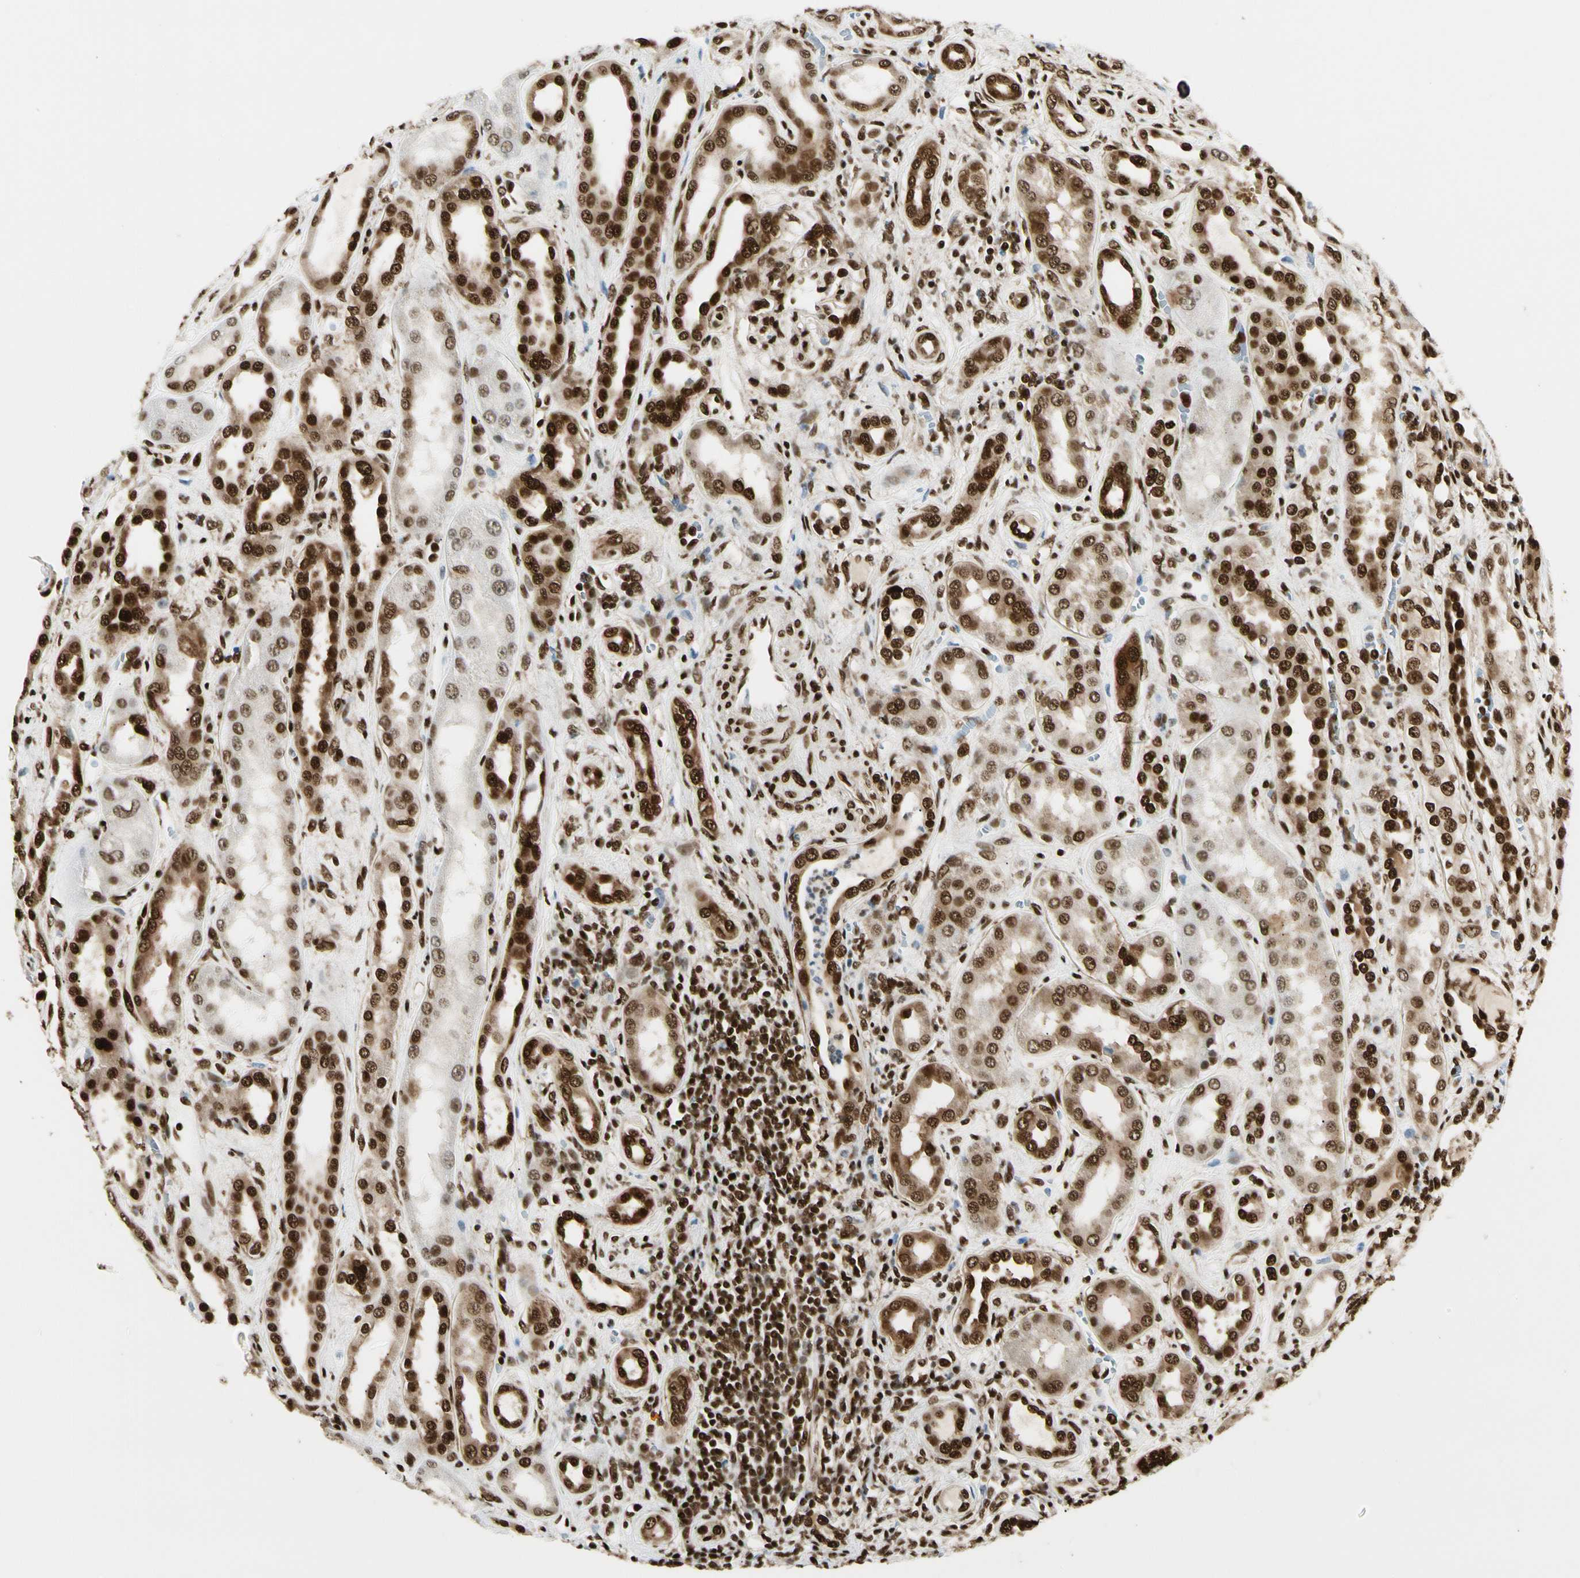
{"staining": {"intensity": "strong", "quantity": ">75%", "location": "nuclear"}, "tissue": "kidney", "cell_type": "Cells in glomeruli", "image_type": "normal", "snomed": [{"axis": "morphology", "description": "Normal tissue, NOS"}, {"axis": "topography", "description": "Kidney"}], "caption": "Immunohistochemical staining of unremarkable human kidney displays high levels of strong nuclear staining in about >75% of cells in glomeruli. (IHC, brightfield microscopy, high magnification).", "gene": "FUS", "patient": {"sex": "male", "age": 59}}